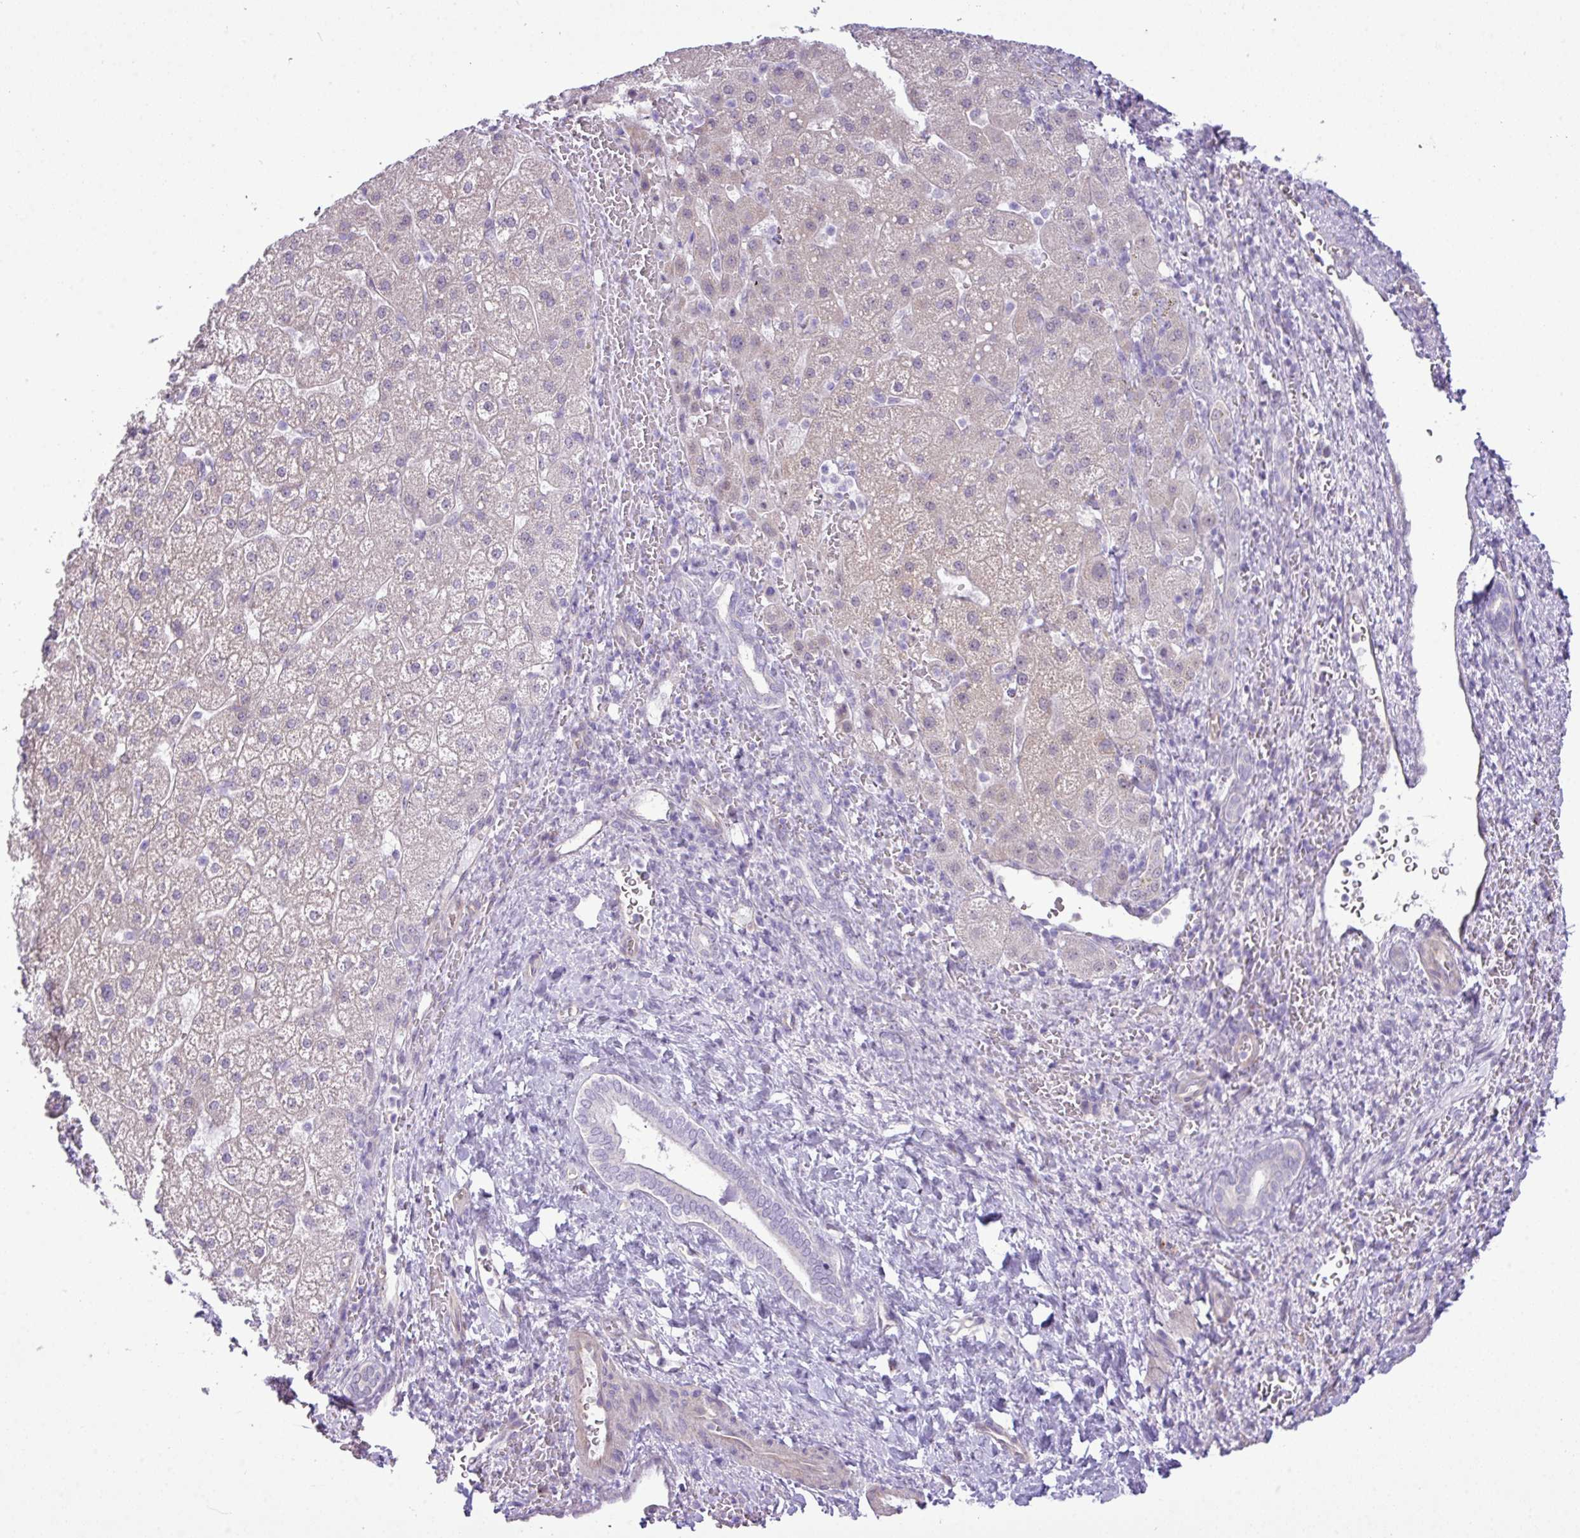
{"staining": {"intensity": "negative", "quantity": "none", "location": "none"}, "tissue": "liver cancer", "cell_type": "Tumor cells", "image_type": "cancer", "snomed": [{"axis": "morphology", "description": "Carcinoma, Hepatocellular, NOS"}, {"axis": "topography", "description": "Liver"}], "caption": "The histopathology image demonstrates no staining of tumor cells in liver hepatocellular carcinoma. (Stains: DAB (3,3'-diaminobenzidine) immunohistochemistry (IHC) with hematoxylin counter stain, Microscopy: brightfield microscopy at high magnification).", "gene": "MAK16", "patient": {"sex": "male", "age": 57}}